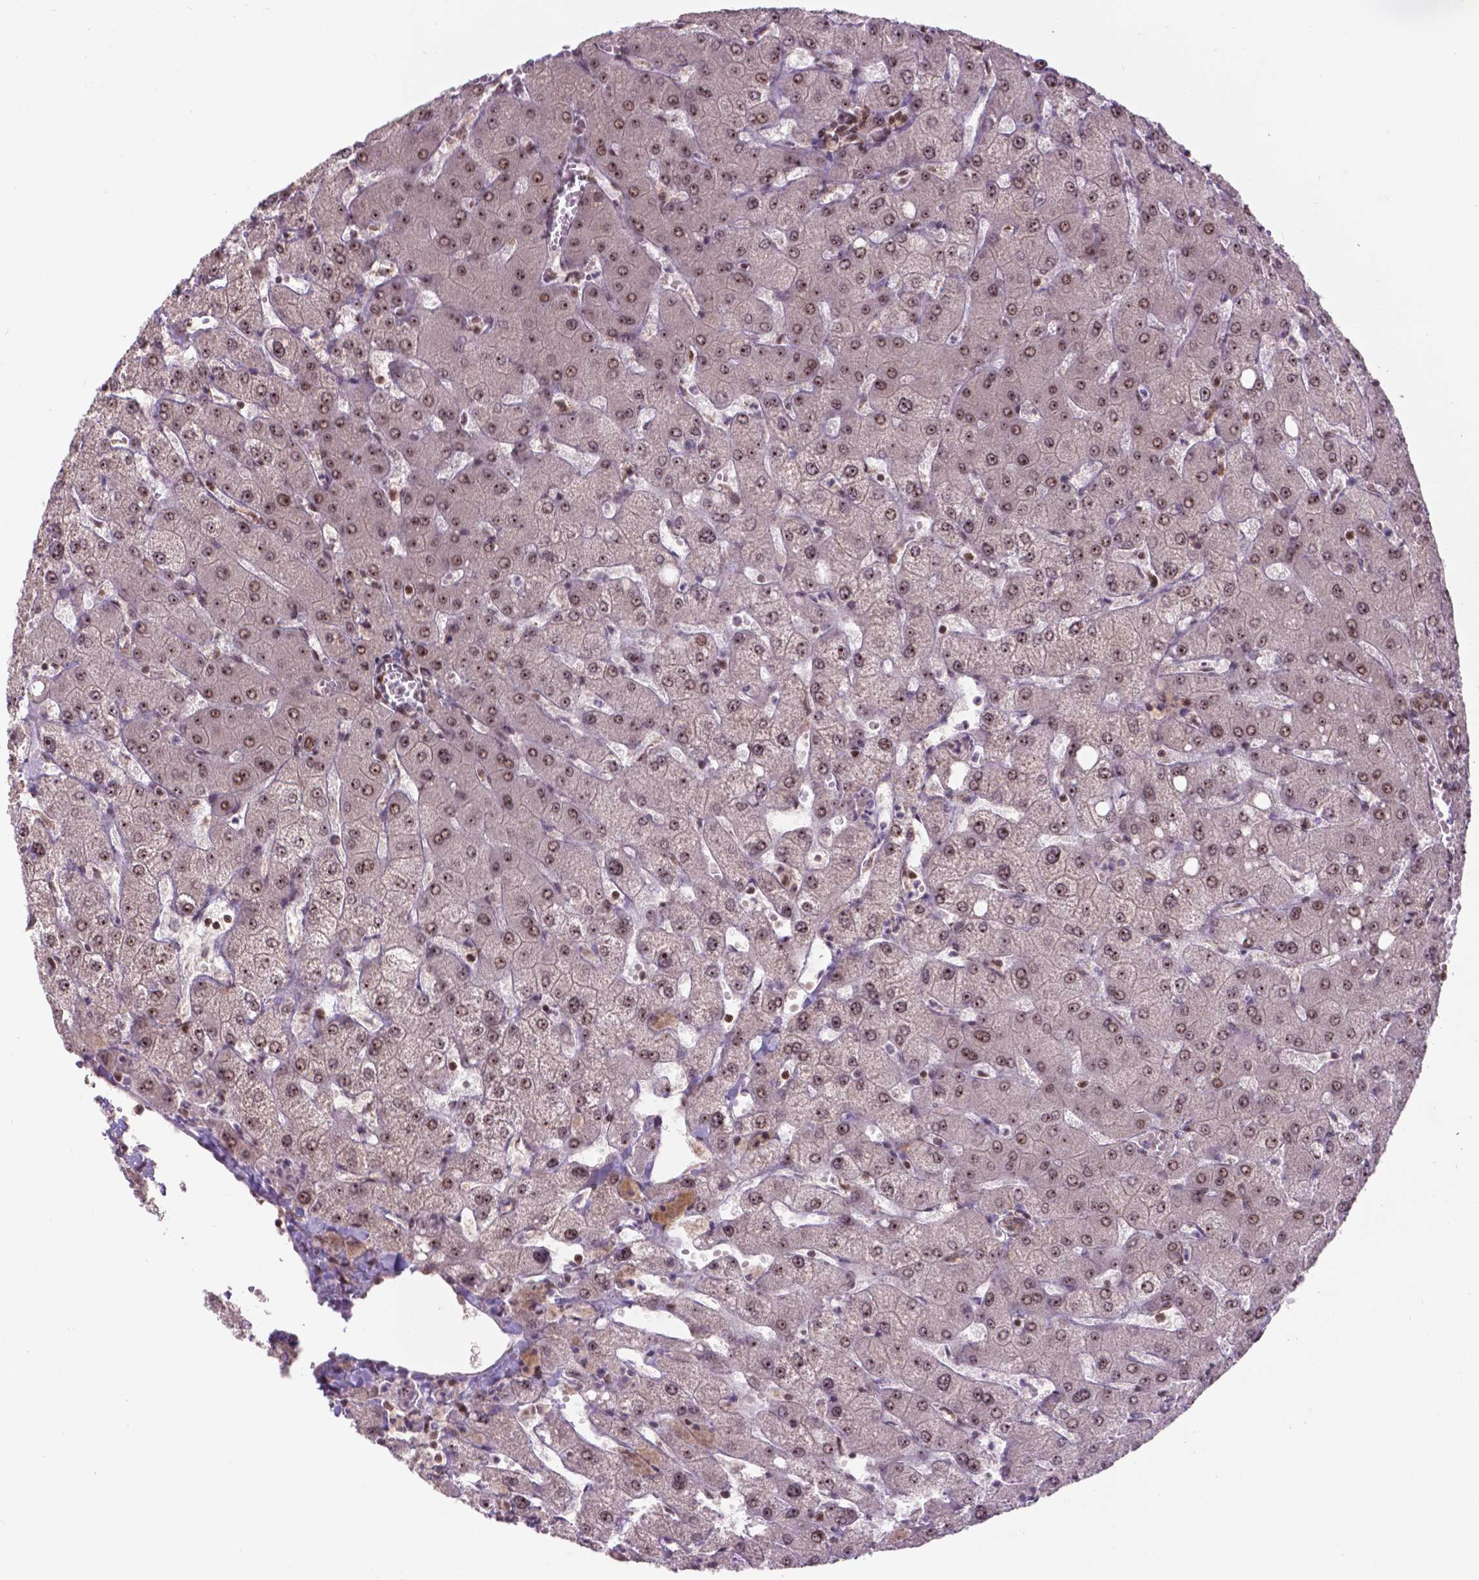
{"staining": {"intensity": "weak", "quantity": "25%-75%", "location": "nuclear"}, "tissue": "liver", "cell_type": "Cholangiocytes", "image_type": "normal", "snomed": [{"axis": "morphology", "description": "Normal tissue, NOS"}, {"axis": "topography", "description": "Liver"}], "caption": "Immunohistochemical staining of benign liver demonstrates weak nuclear protein positivity in about 25%-75% of cholangiocytes. (Brightfield microscopy of DAB IHC at high magnification).", "gene": "CSNK2A1", "patient": {"sex": "female", "age": 54}}